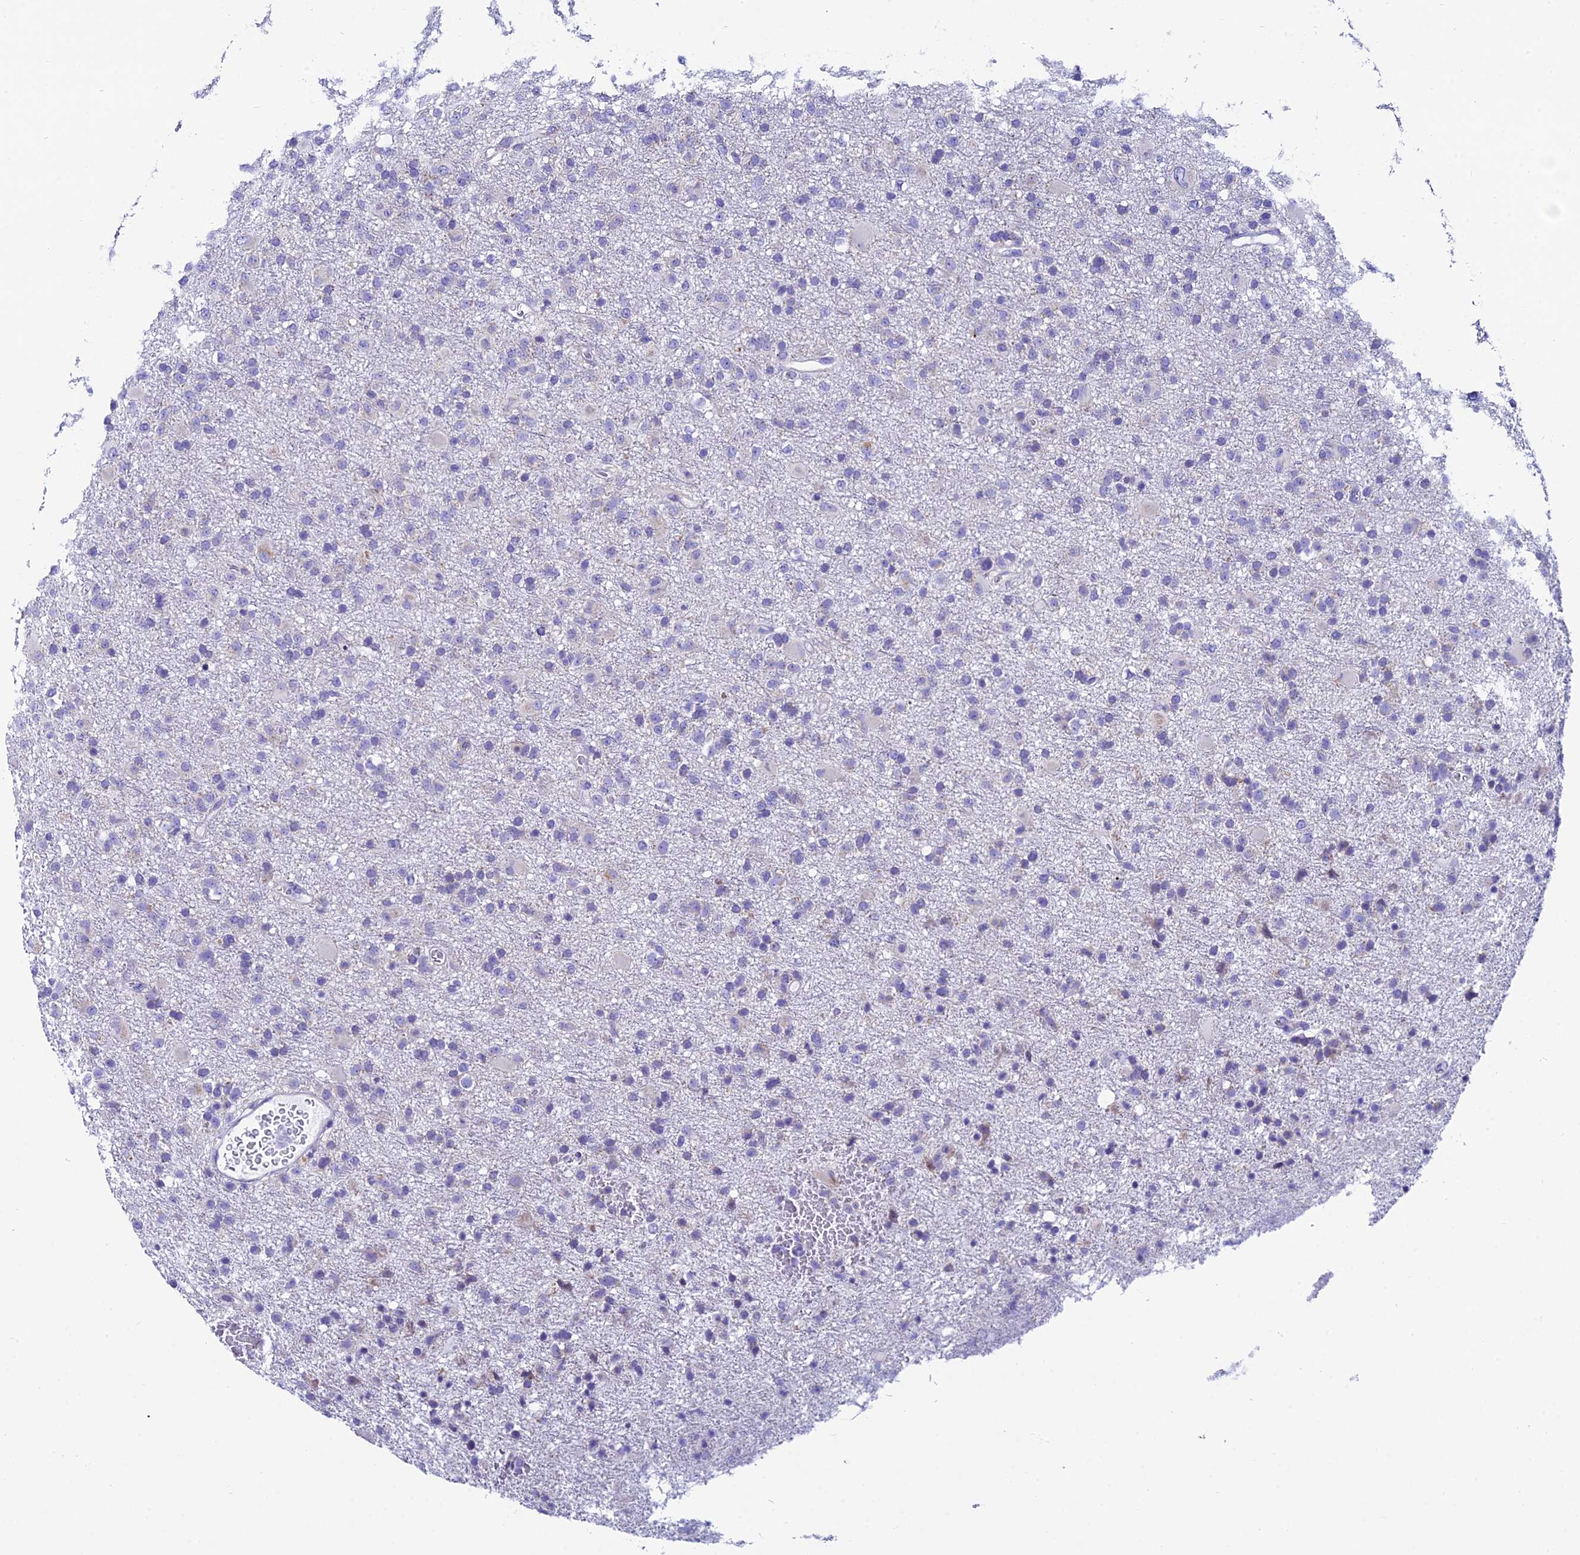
{"staining": {"intensity": "negative", "quantity": "none", "location": "none"}, "tissue": "glioma", "cell_type": "Tumor cells", "image_type": "cancer", "snomed": [{"axis": "morphology", "description": "Glioma, malignant, Low grade"}, {"axis": "topography", "description": "Brain"}], "caption": "Immunohistochemistry photomicrograph of human low-grade glioma (malignant) stained for a protein (brown), which displays no positivity in tumor cells.", "gene": "REEP4", "patient": {"sex": "male", "age": 65}}